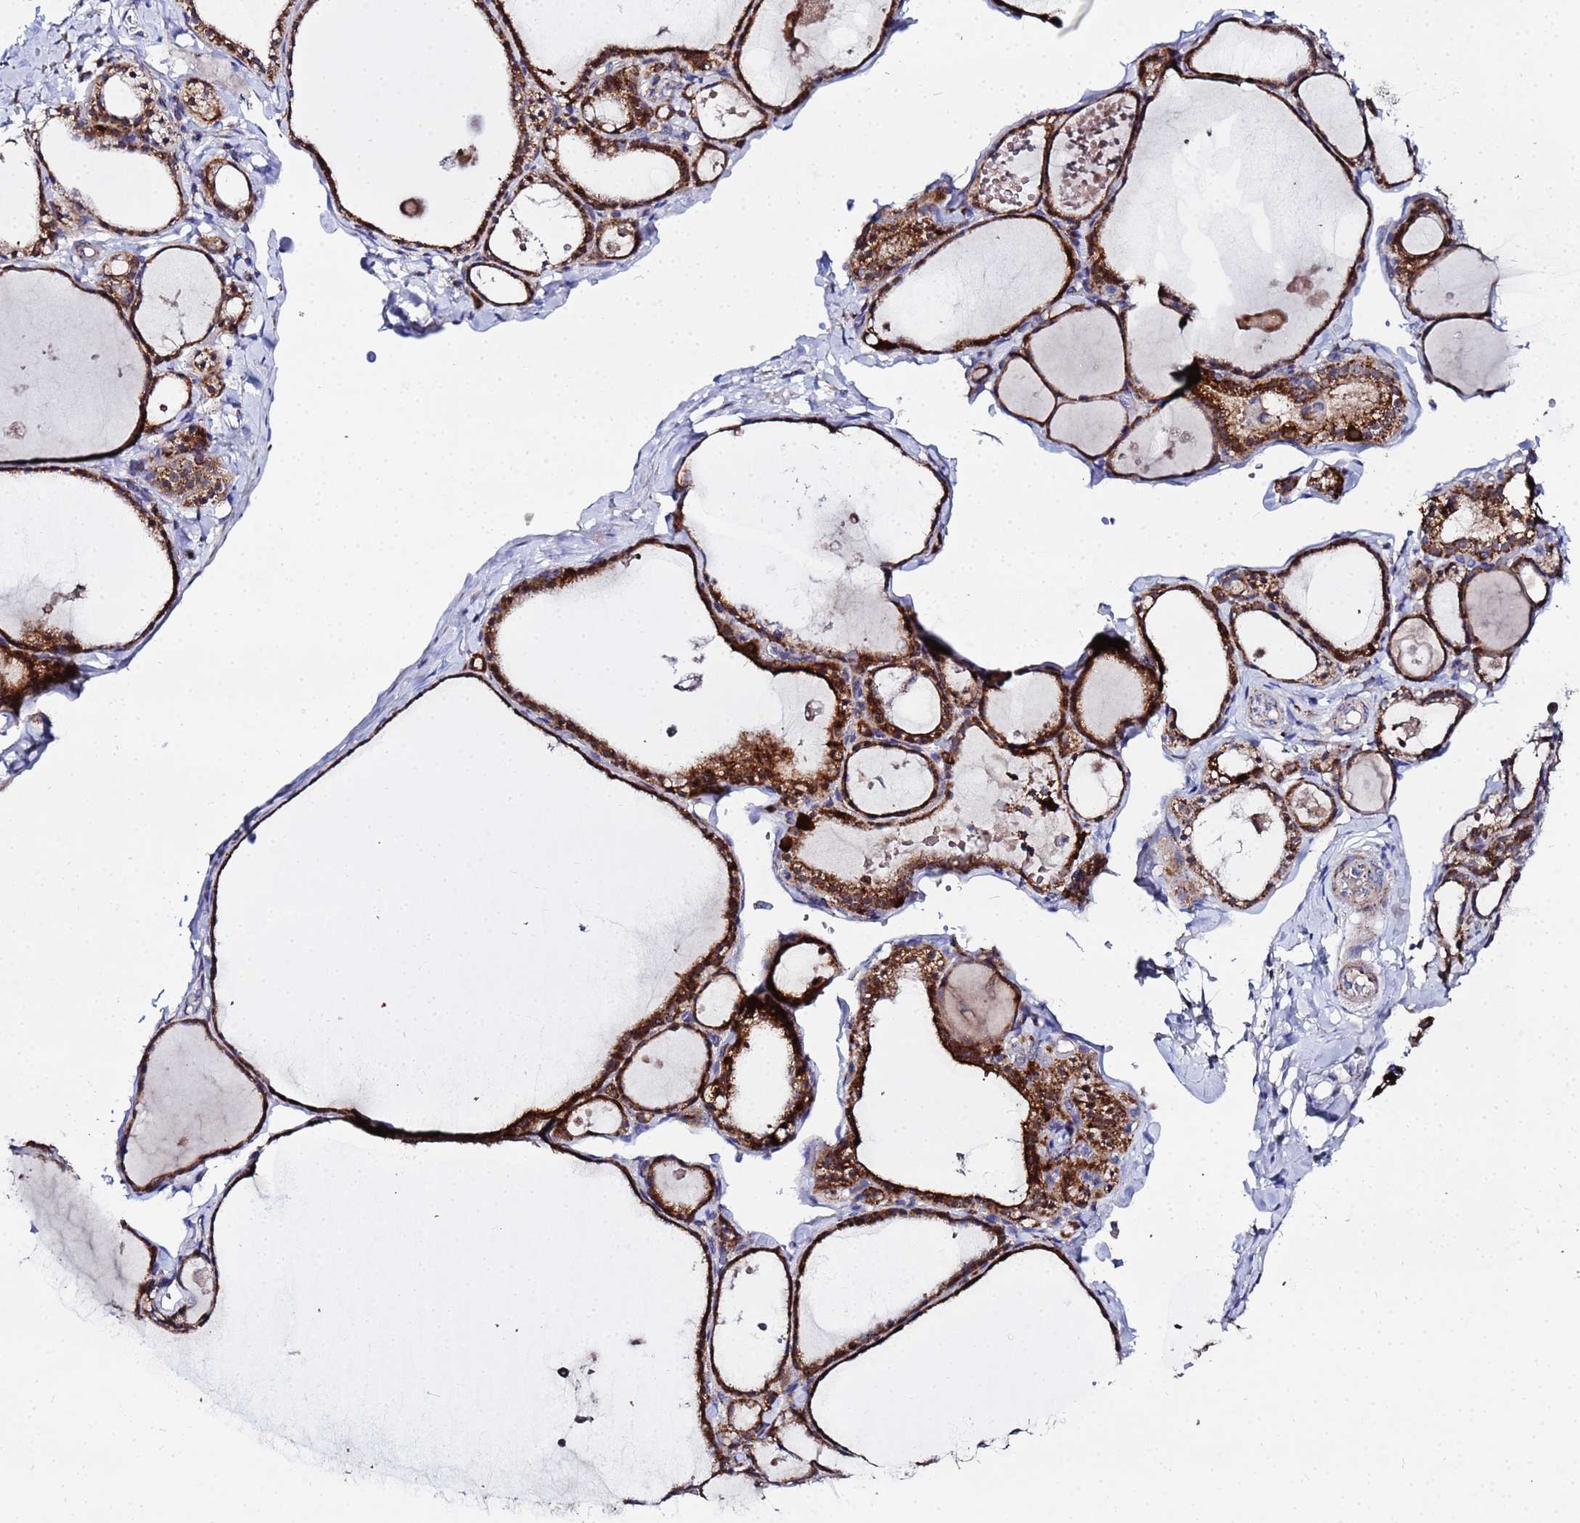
{"staining": {"intensity": "strong", "quantity": ">75%", "location": "cytoplasmic/membranous"}, "tissue": "thyroid gland", "cell_type": "Glandular cells", "image_type": "normal", "snomed": [{"axis": "morphology", "description": "Normal tissue, NOS"}, {"axis": "topography", "description": "Thyroid gland"}], "caption": "The immunohistochemical stain labels strong cytoplasmic/membranous positivity in glandular cells of normal thyroid gland.", "gene": "FAHD2A", "patient": {"sex": "male", "age": 56}}